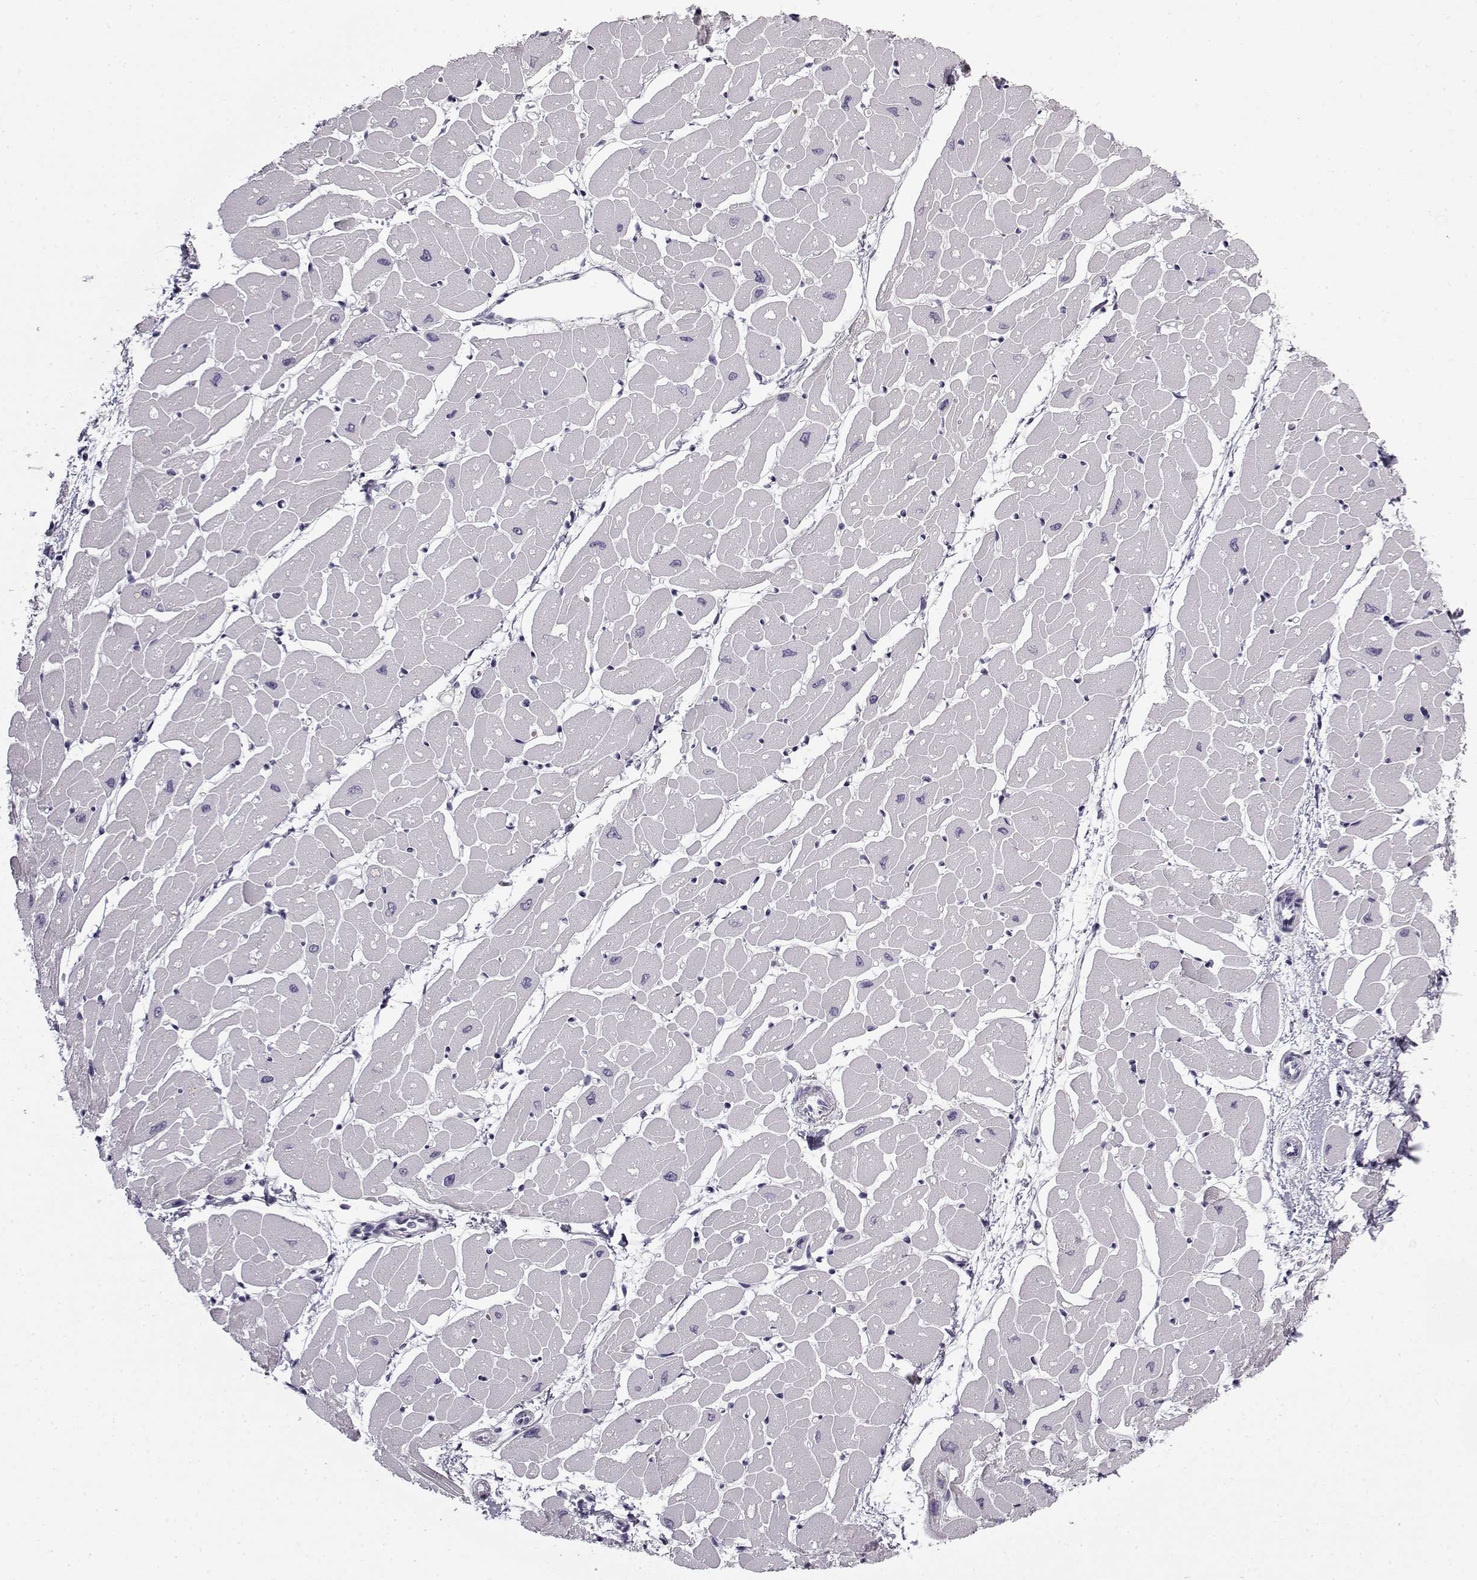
{"staining": {"intensity": "negative", "quantity": "none", "location": "none"}, "tissue": "heart muscle", "cell_type": "Cardiomyocytes", "image_type": "normal", "snomed": [{"axis": "morphology", "description": "Normal tissue, NOS"}, {"axis": "topography", "description": "Heart"}], "caption": "IHC photomicrograph of normal human heart muscle stained for a protein (brown), which reveals no expression in cardiomyocytes. The staining is performed using DAB brown chromogen with nuclei counter-stained in using hematoxylin.", "gene": "SNCA", "patient": {"sex": "male", "age": 57}}